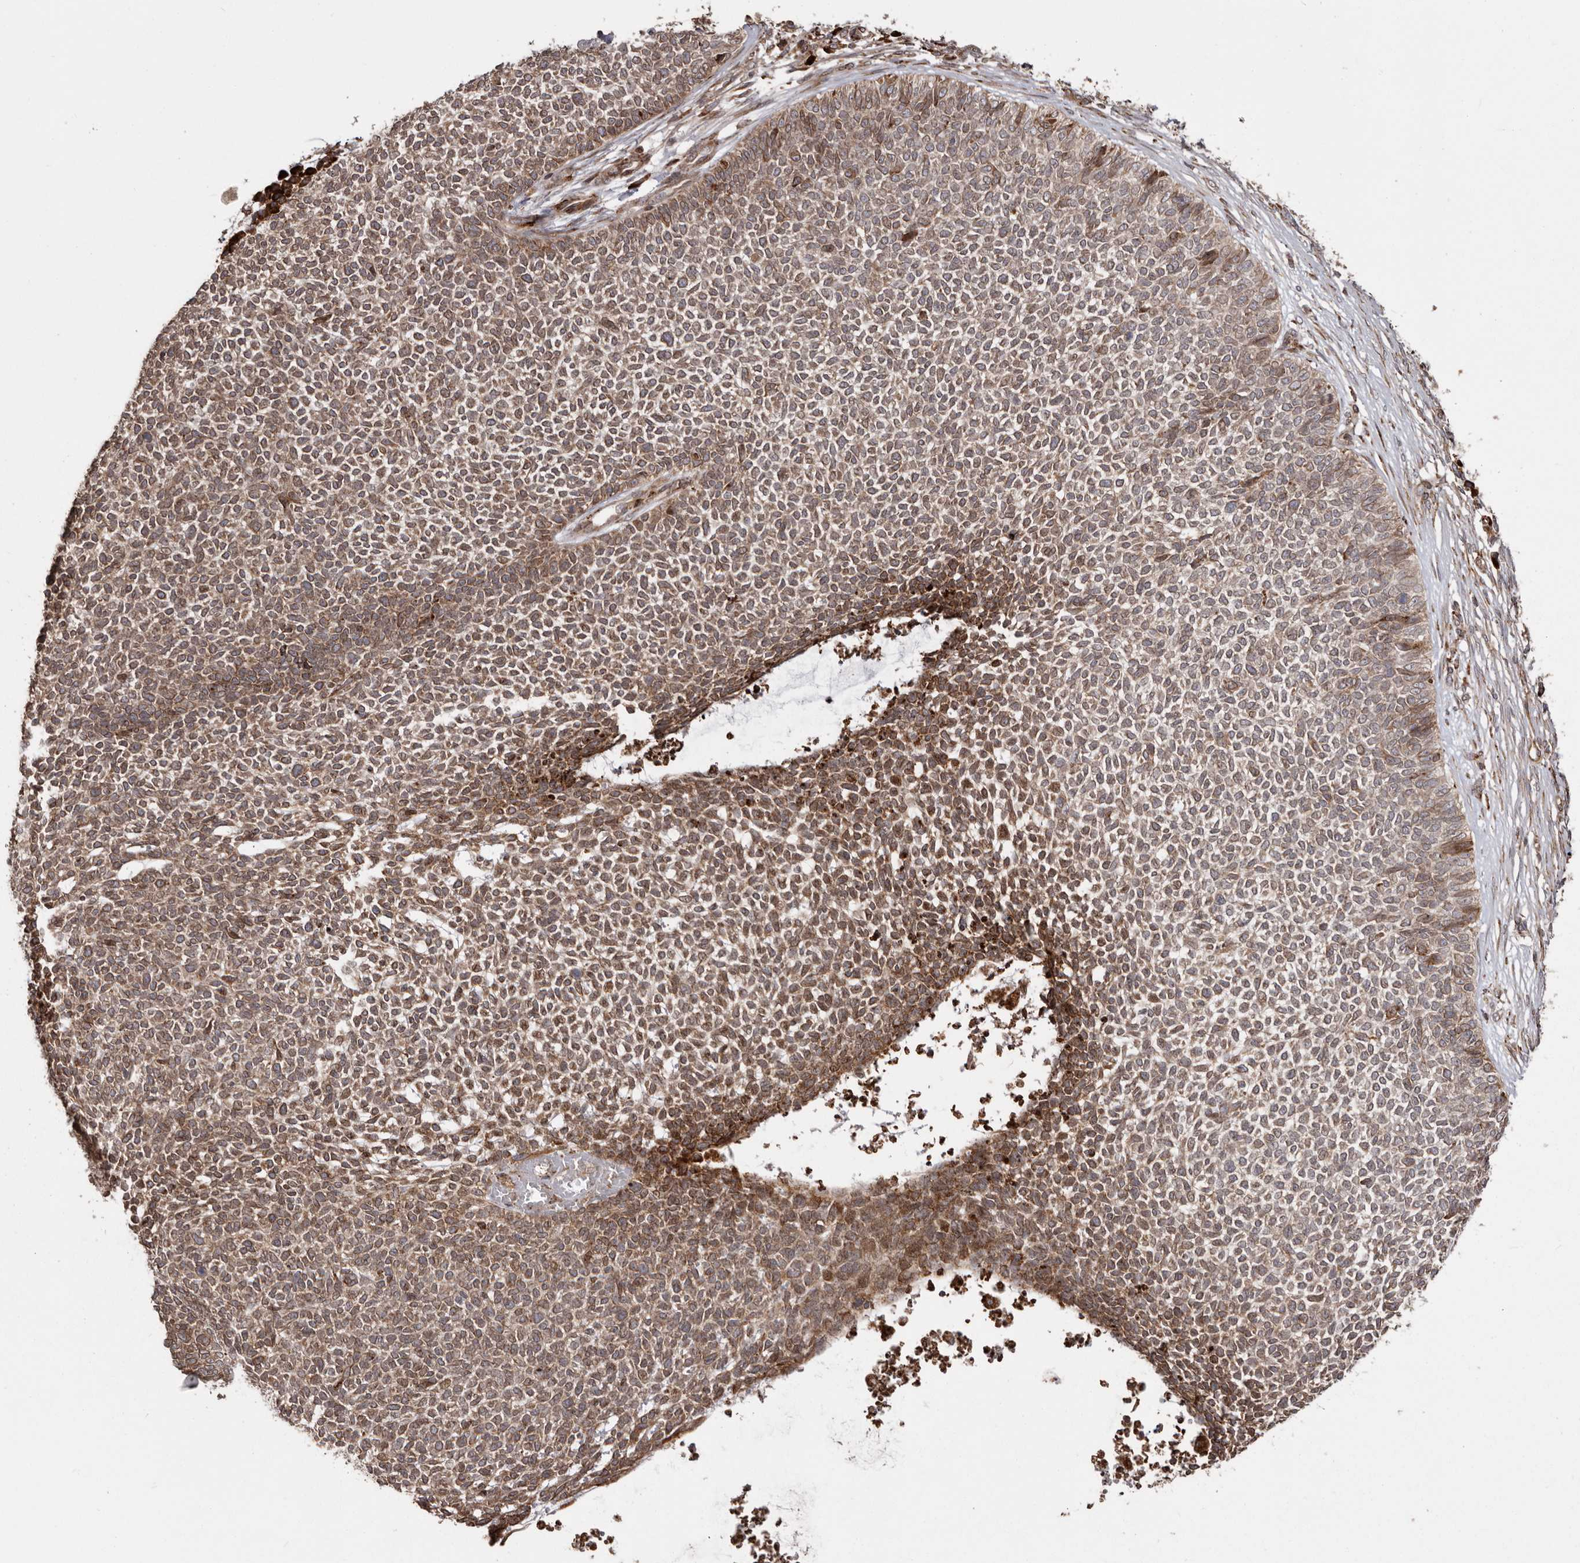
{"staining": {"intensity": "moderate", "quantity": ">75%", "location": "cytoplasmic/membranous"}, "tissue": "skin cancer", "cell_type": "Tumor cells", "image_type": "cancer", "snomed": [{"axis": "morphology", "description": "Basal cell carcinoma"}, {"axis": "topography", "description": "Skin"}], "caption": "A medium amount of moderate cytoplasmic/membranous positivity is seen in approximately >75% of tumor cells in skin cancer tissue. The staining was performed using DAB, with brown indicating positive protein expression. Nuclei are stained blue with hematoxylin.", "gene": "NUP43", "patient": {"sex": "female", "age": 84}}